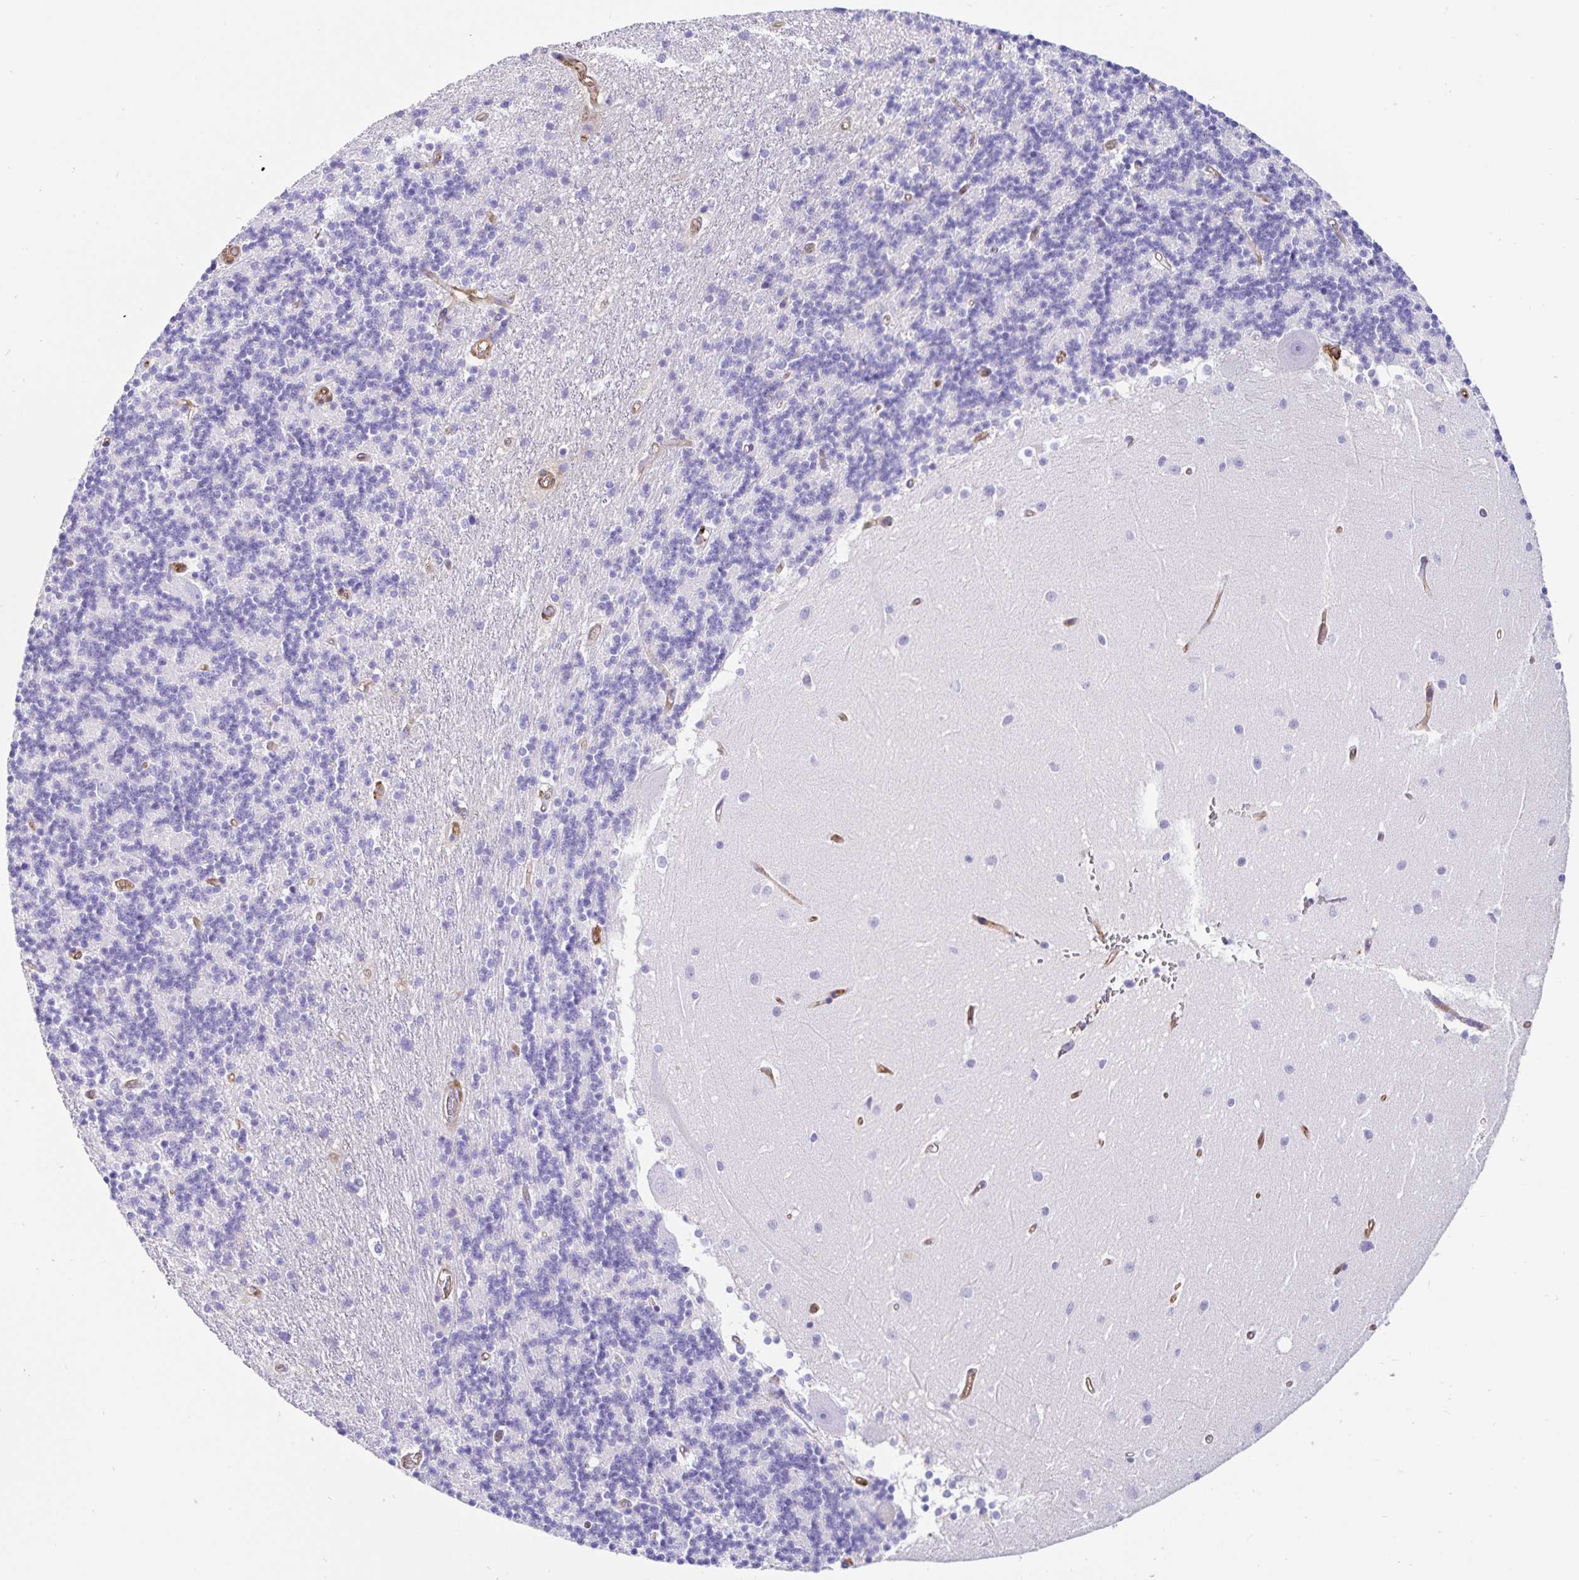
{"staining": {"intensity": "negative", "quantity": "none", "location": "none"}, "tissue": "cerebellum", "cell_type": "Cells in granular layer", "image_type": "normal", "snomed": [{"axis": "morphology", "description": "Normal tissue, NOS"}, {"axis": "topography", "description": "Cerebellum"}], "caption": "Cerebellum stained for a protein using immunohistochemistry (IHC) exhibits no positivity cells in granular layer.", "gene": "ANXA2", "patient": {"sex": "male", "age": 54}}